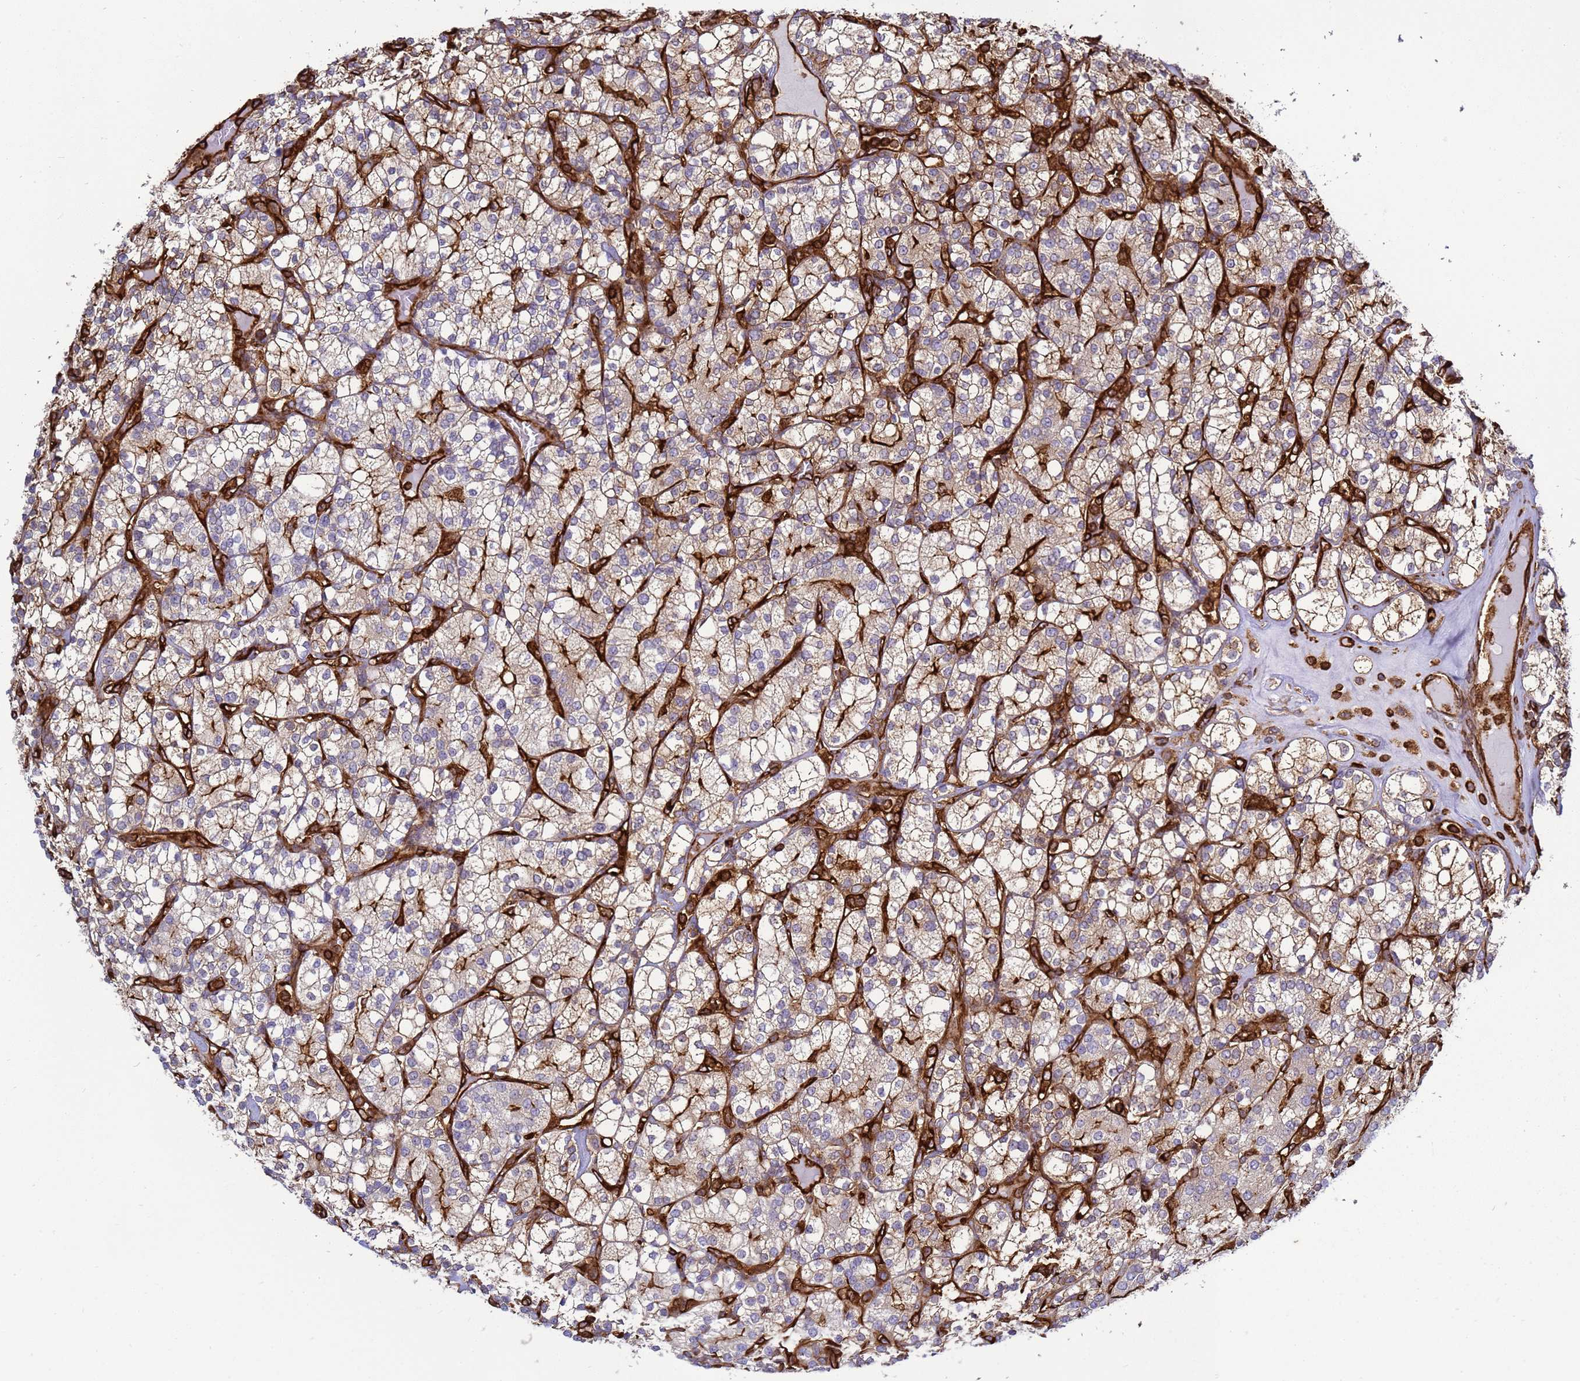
{"staining": {"intensity": "weak", "quantity": "25%-75%", "location": "cytoplasmic/membranous"}, "tissue": "renal cancer", "cell_type": "Tumor cells", "image_type": "cancer", "snomed": [{"axis": "morphology", "description": "Adenocarcinoma, NOS"}, {"axis": "topography", "description": "Kidney"}], "caption": "This photomicrograph shows IHC staining of renal cancer (adenocarcinoma), with low weak cytoplasmic/membranous expression in approximately 25%-75% of tumor cells.", "gene": "ZBTB8OS", "patient": {"sex": "male", "age": 77}}